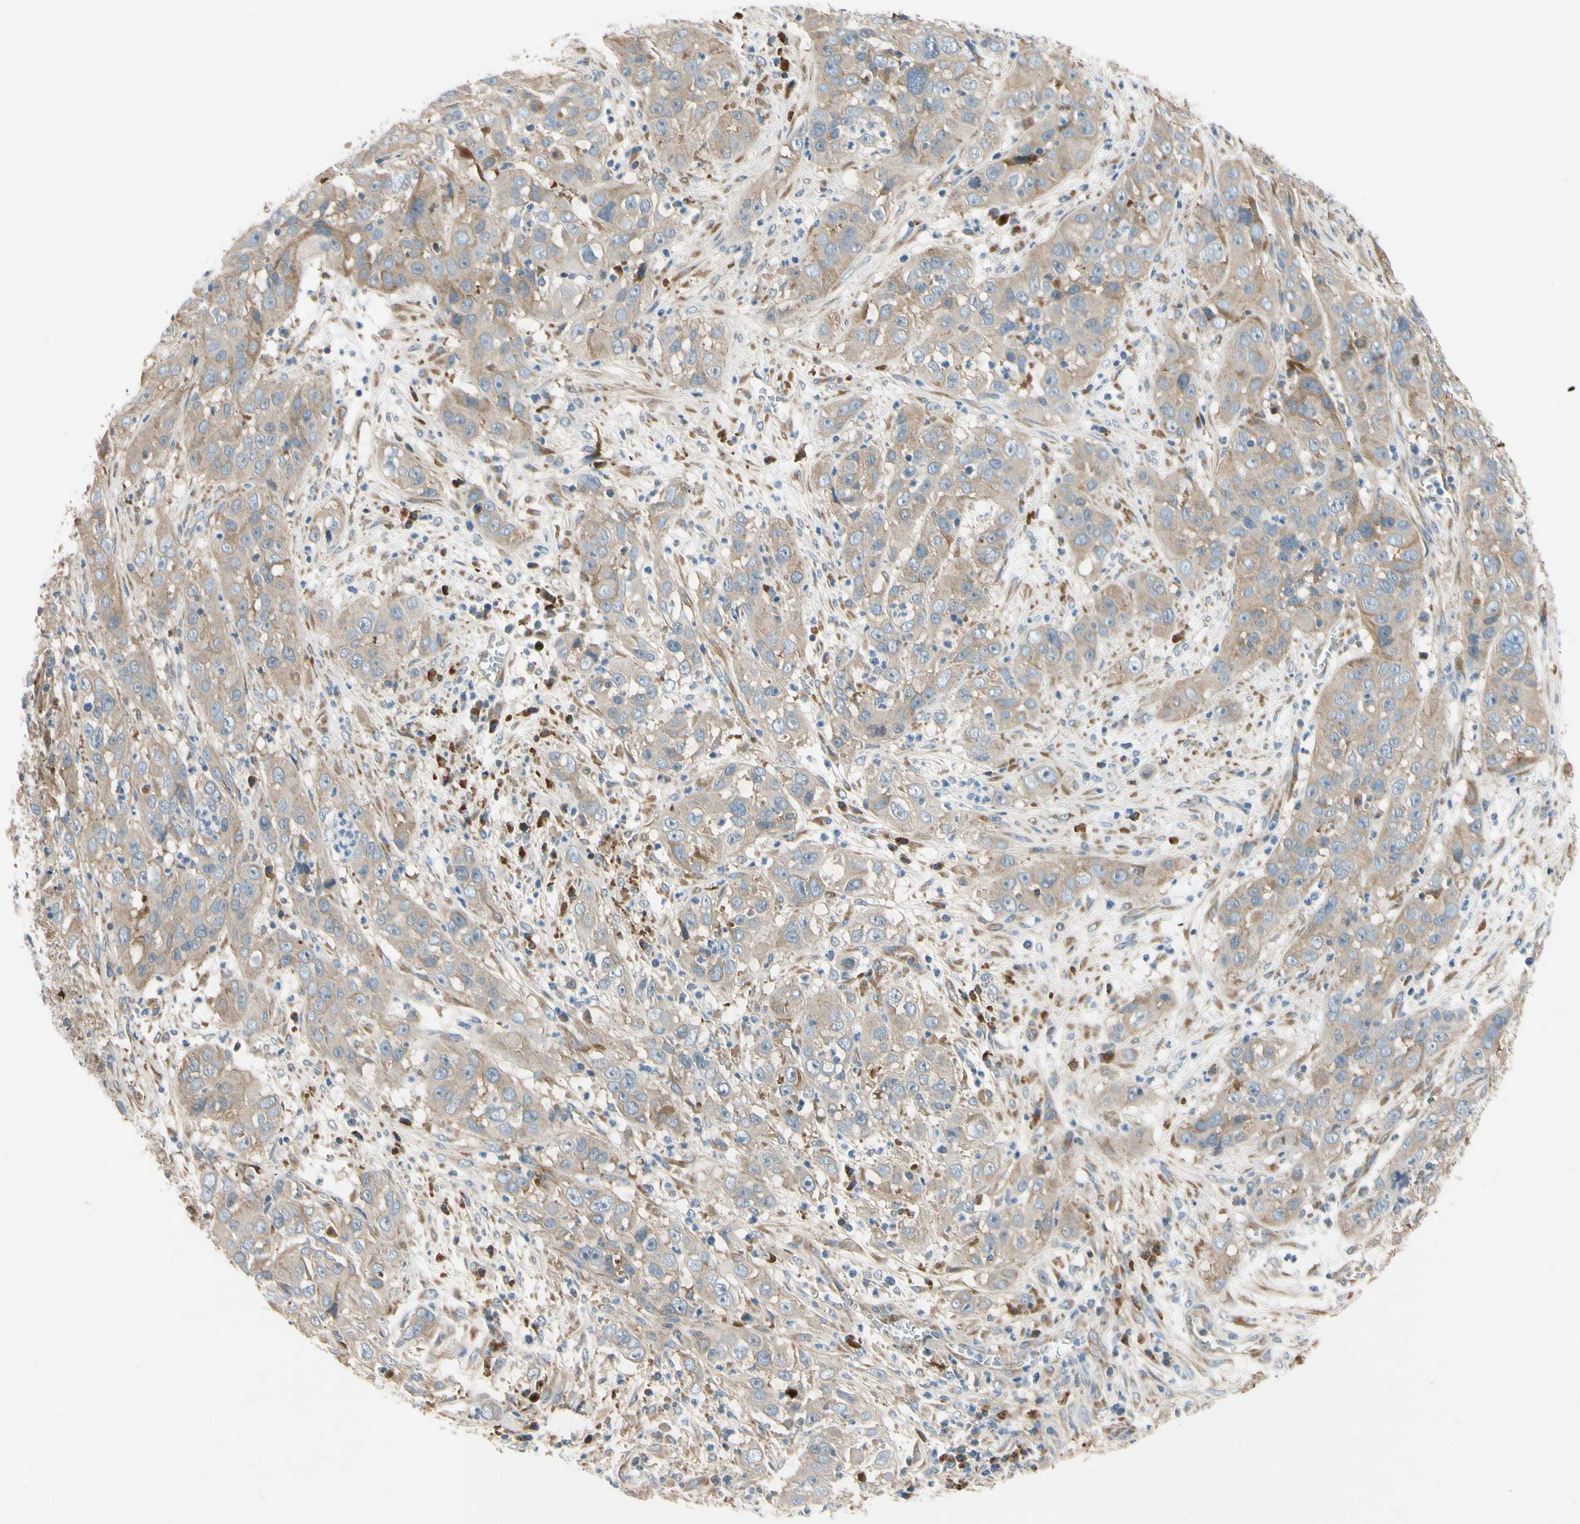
{"staining": {"intensity": "moderate", "quantity": ">75%", "location": "cytoplasmic/membranous"}, "tissue": "cervical cancer", "cell_type": "Tumor cells", "image_type": "cancer", "snomed": [{"axis": "morphology", "description": "Squamous cell carcinoma, NOS"}, {"axis": "topography", "description": "Cervix"}], "caption": "Squamous cell carcinoma (cervical) tissue exhibits moderate cytoplasmic/membranous staining in about >75% of tumor cells, visualized by immunohistochemistry. (DAB IHC, brown staining for protein, blue staining for nuclei).", "gene": "MST1R", "patient": {"sex": "female", "age": 32}}